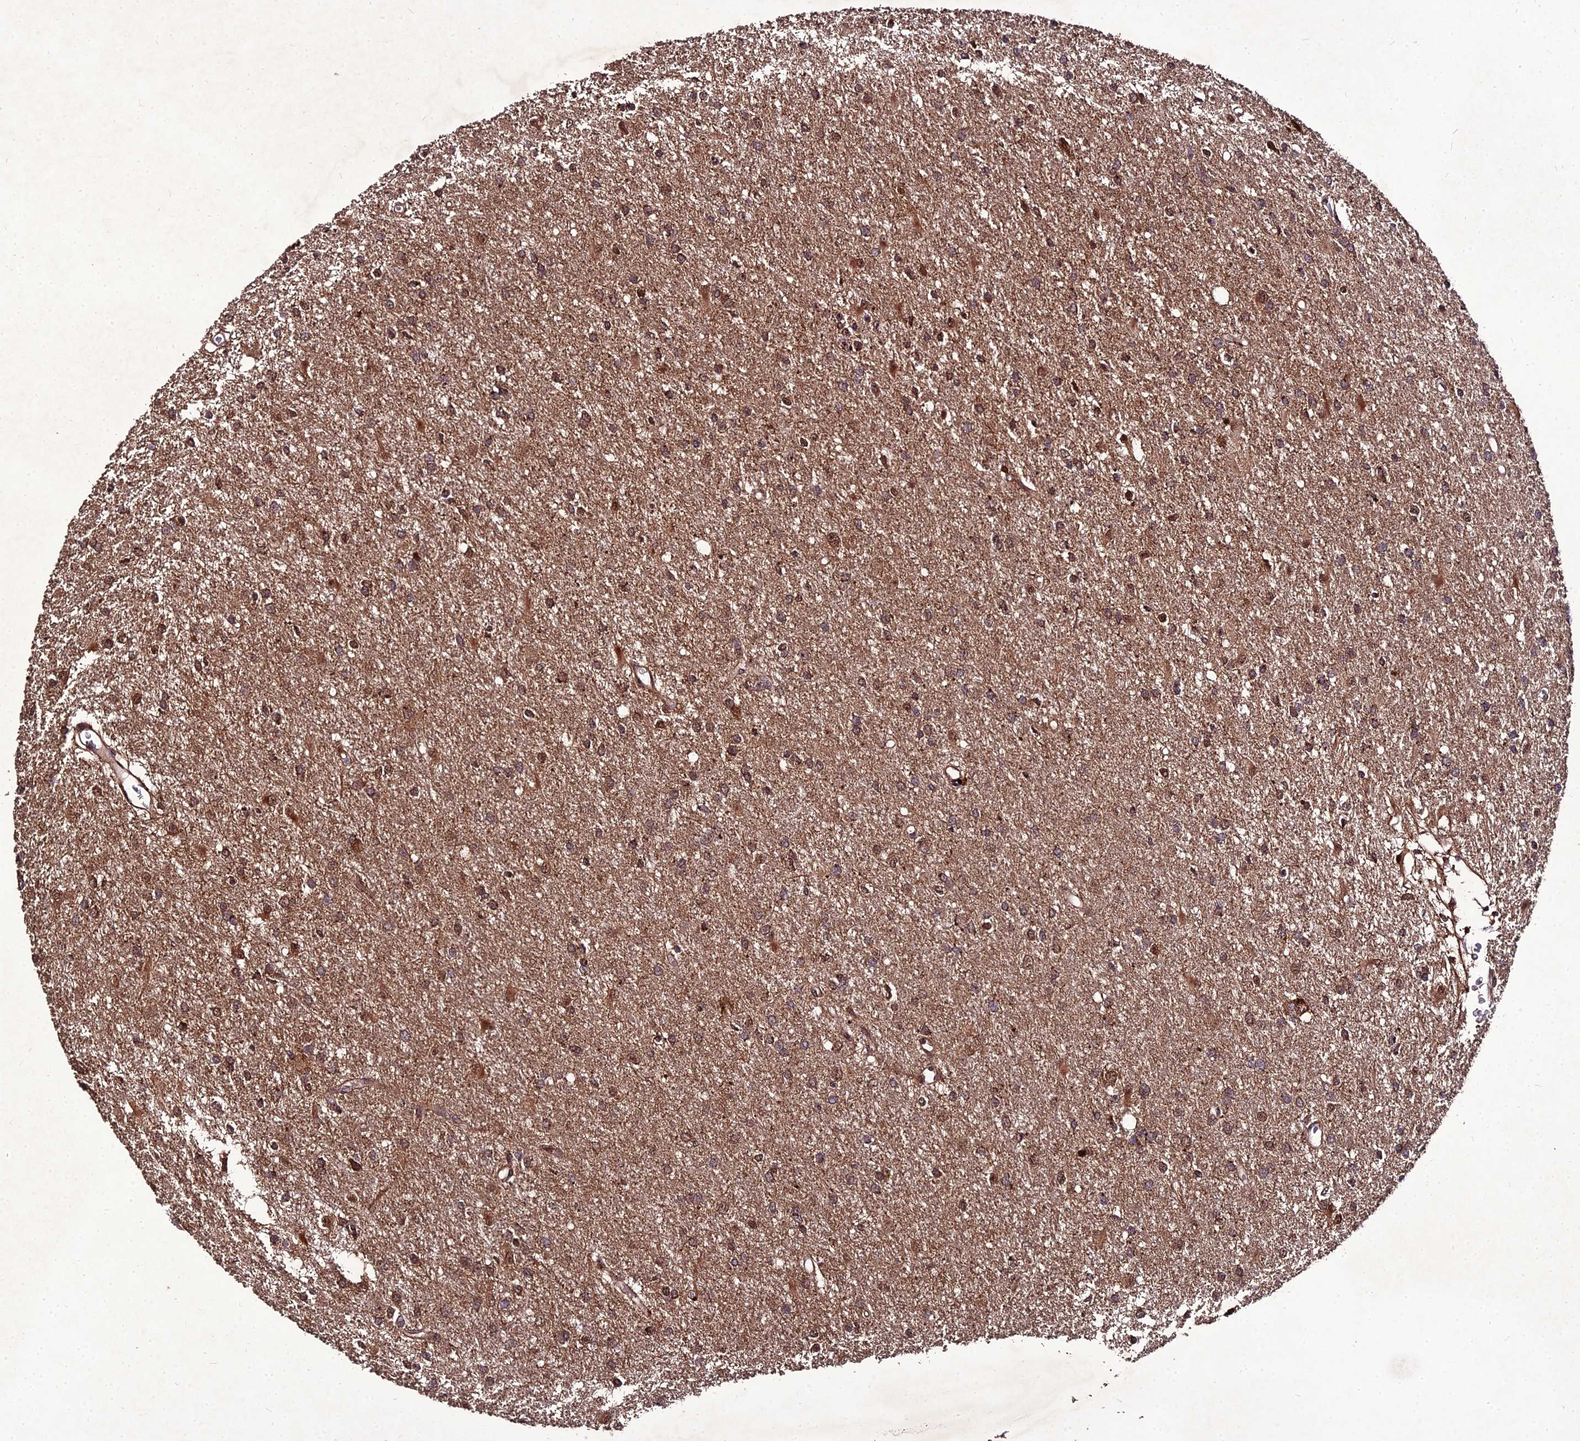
{"staining": {"intensity": "moderate", "quantity": ">75%", "location": "cytoplasmic/membranous,nuclear"}, "tissue": "glioma", "cell_type": "Tumor cells", "image_type": "cancer", "snomed": [{"axis": "morphology", "description": "Glioma, malignant, High grade"}, {"axis": "topography", "description": "Brain"}], "caption": "Protein analysis of malignant glioma (high-grade) tissue displays moderate cytoplasmic/membranous and nuclear positivity in approximately >75% of tumor cells. The staining was performed using DAB (3,3'-diaminobenzidine), with brown indicating positive protein expression. Nuclei are stained blue with hematoxylin.", "gene": "ZNF766", "patient": {"sex": "female", "age": 50}}